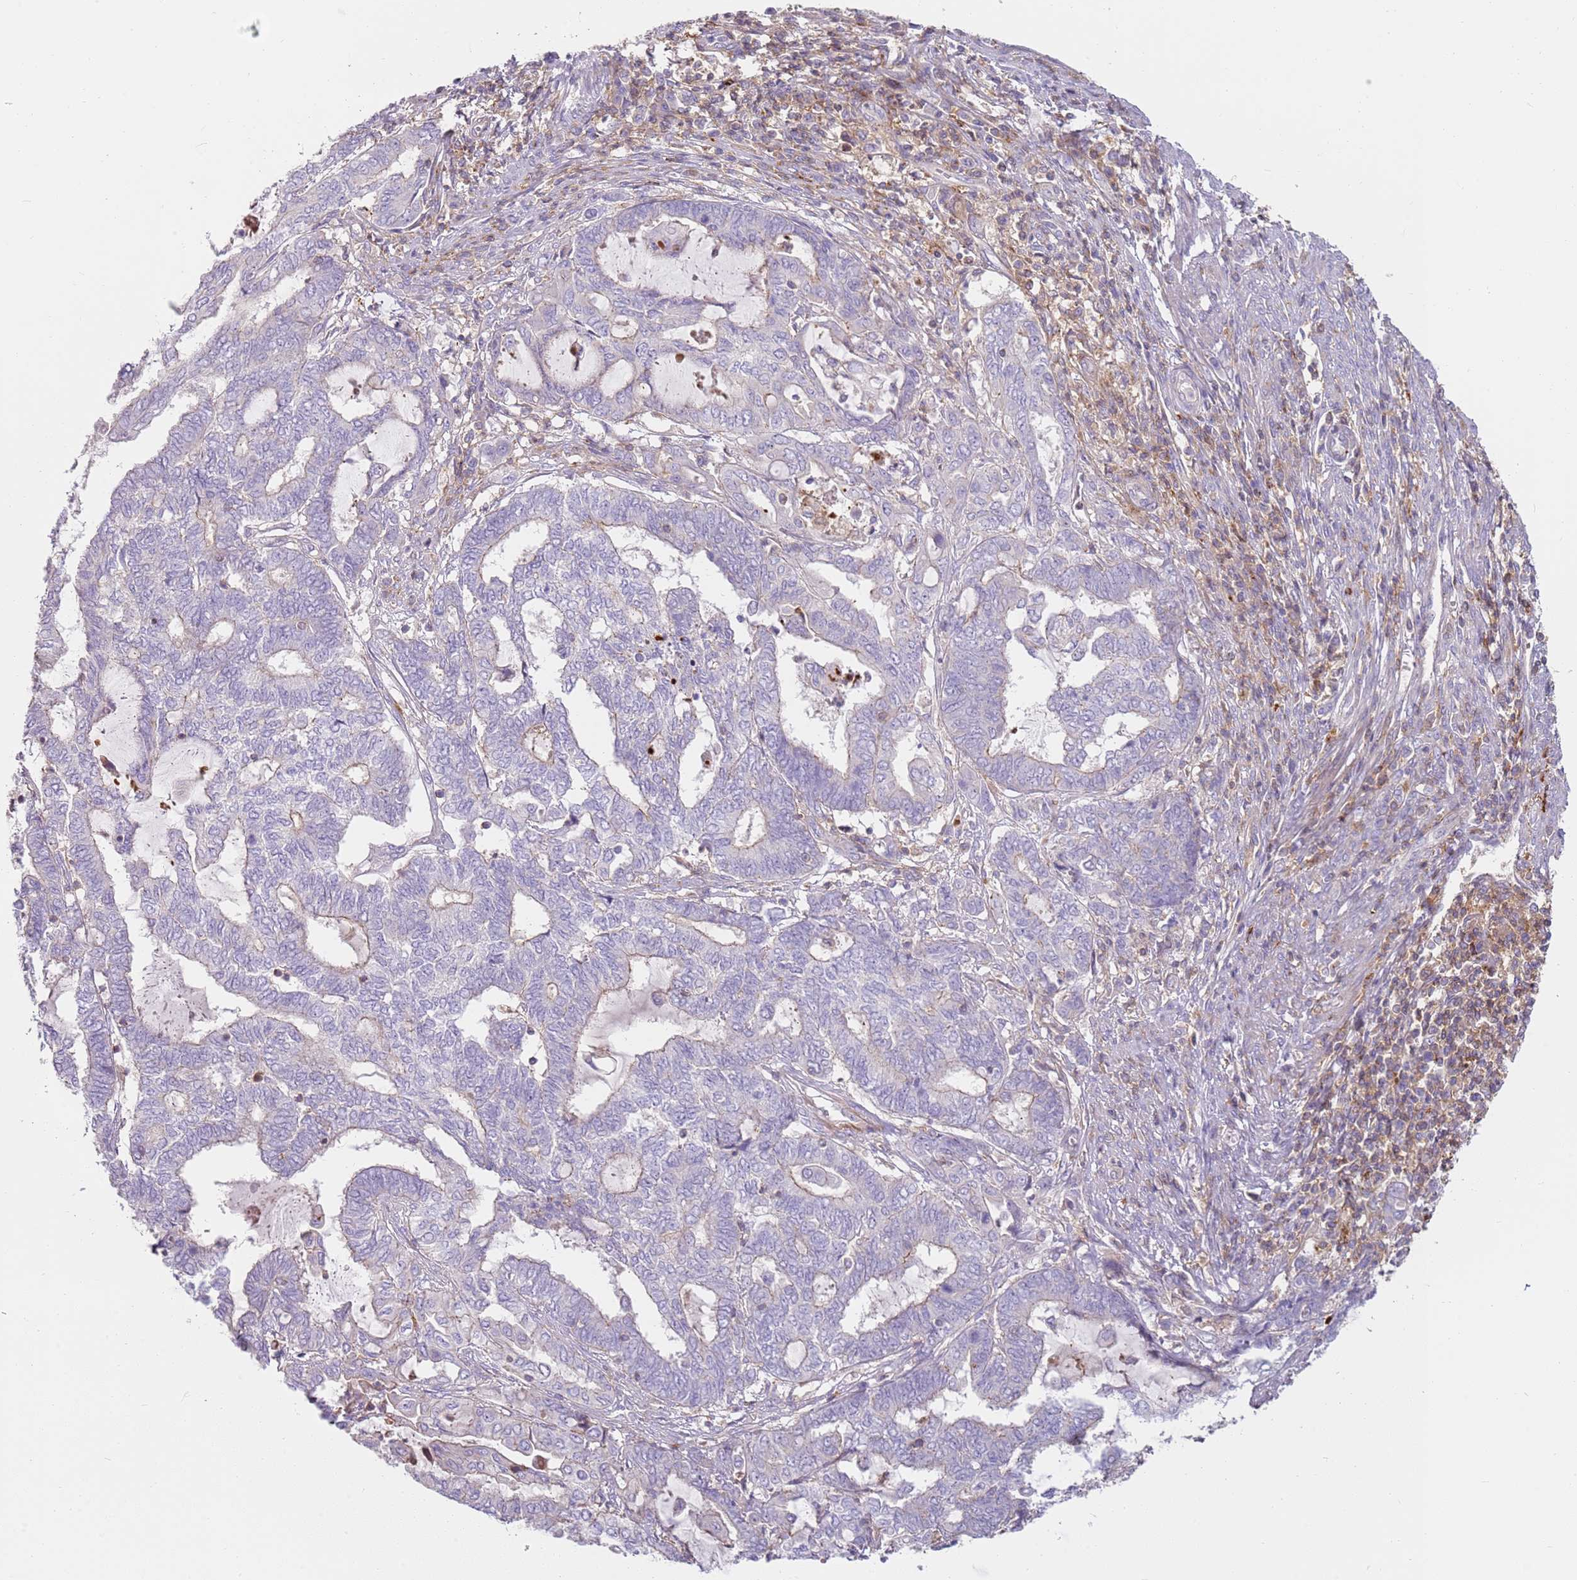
{"staining": {"intensity": "weak", "quantity": "<25%", "location": "cytoplasmic/membranous"}, "tissue": "endometrial cancer", "cell_type": "Tumor cells", "image_type": "cancer", "snomed": [{"axis": "morphology", "description": "Adenocarcinoma, NOS"}, {"axis": "topography", "description": "Uterus"}, {"axis": "topography", "description": "Endometrium"}], "caption": "Adenocarcinoma (endometrial) was stained to show a protein in brown. There is no significant positivity in tumor cells.", "gene": "FPR1", "patient": {"sex": "female", "age": 70}}